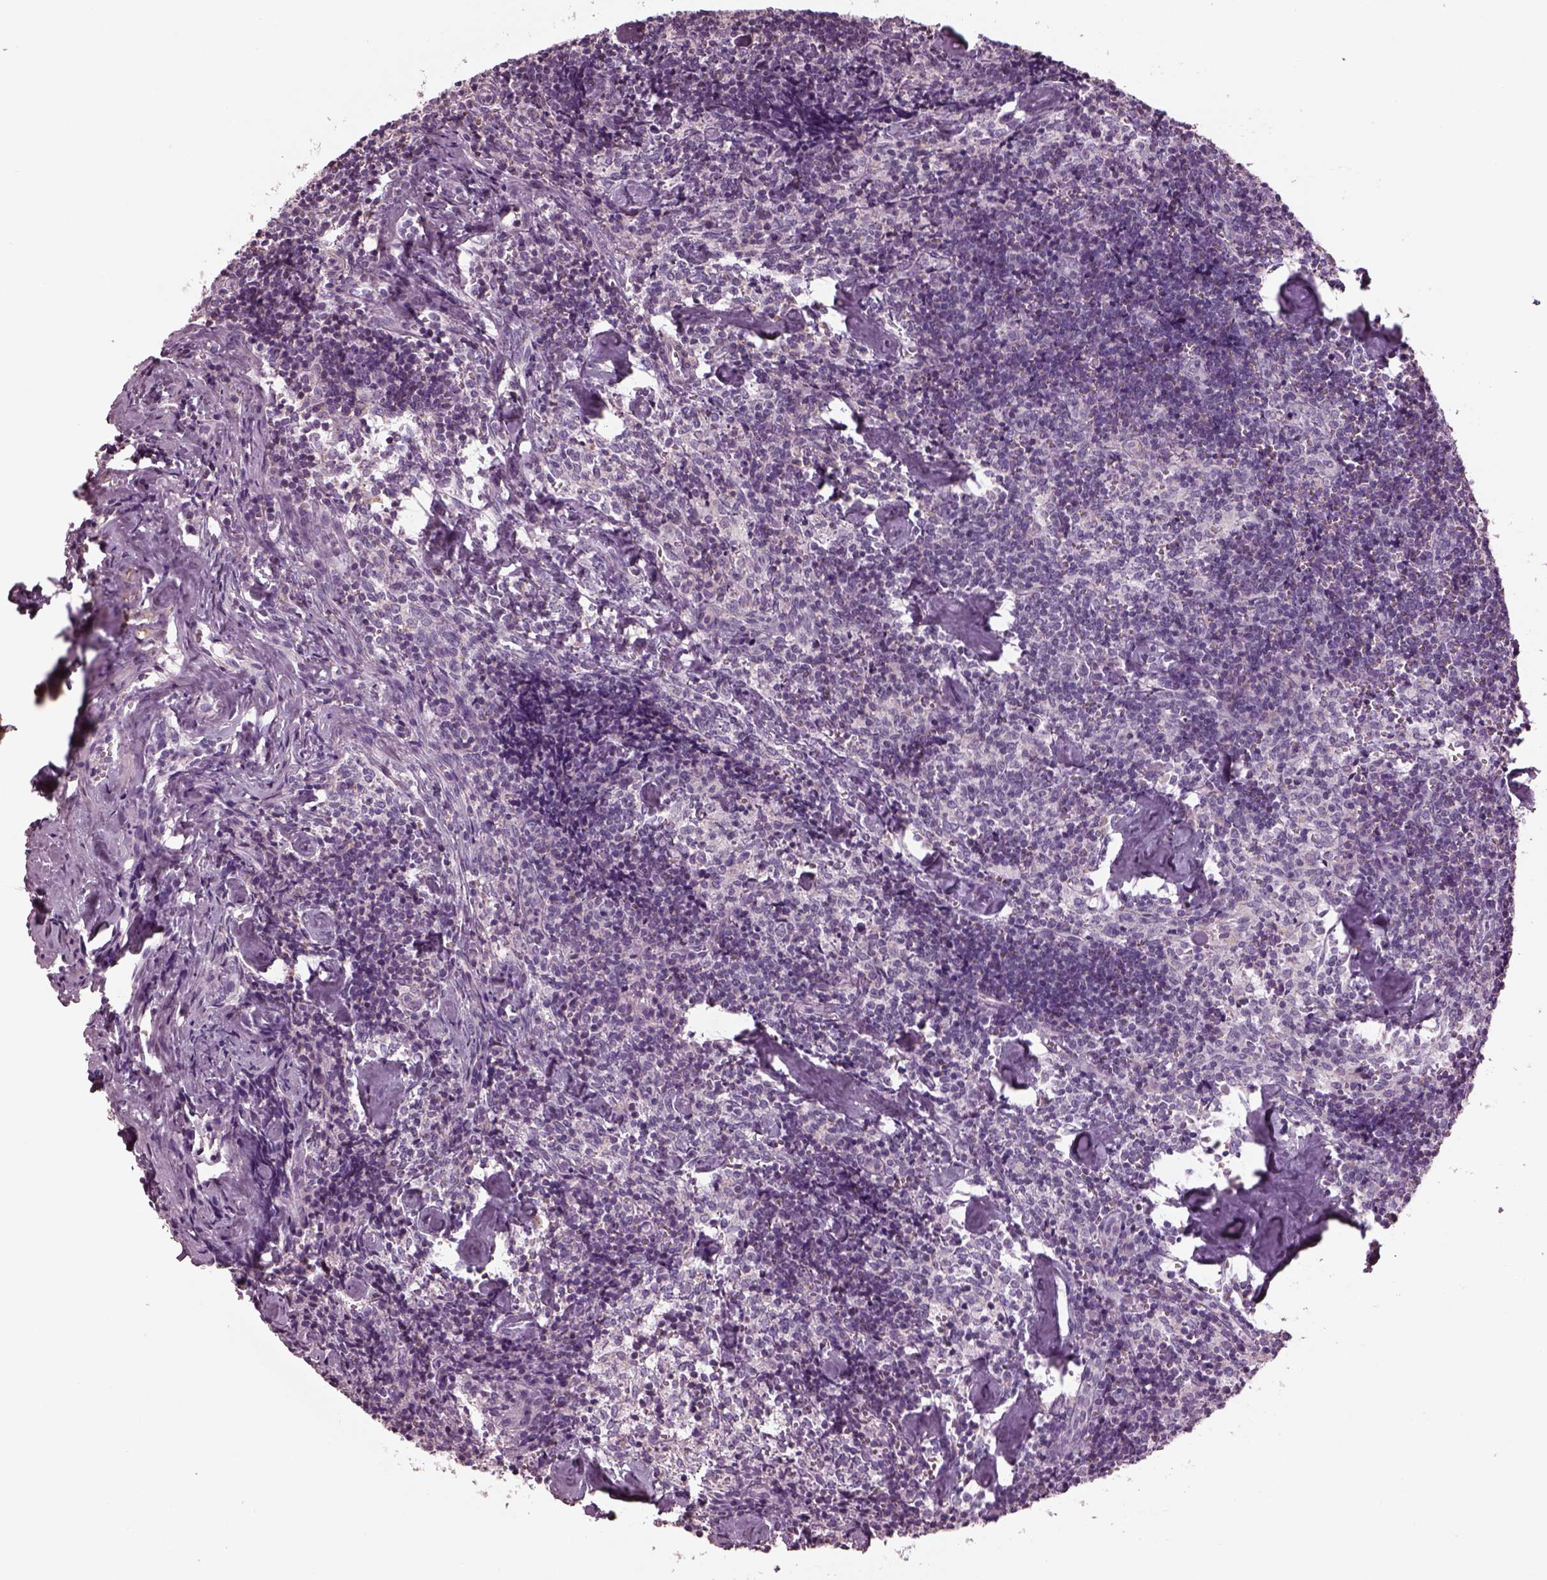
{"staining": {"intensity": "negative", "quantity": "none", "location": "none"}, "tissue": "lymph node", "cell_type": "Germinal center cells", "image_type": "normal", "snomed": [{"axis": "morphology", "description": "Normal tissue, NOS"}, {"axis": "topography", "description": "Lymph node"}], "caption": "Photomicrograph shows no significant protein expression in germinal center cells of unremarkable lymph node. The staining was performed using DAB (3,3'-diaminobenzidine) to visualize the protein expression in brown, while the nuclei were stained in blue with hematoxylin (Magnification: 20x).", "gene": "SPATA7", "patient": {"sex": "female", "age": 50}}